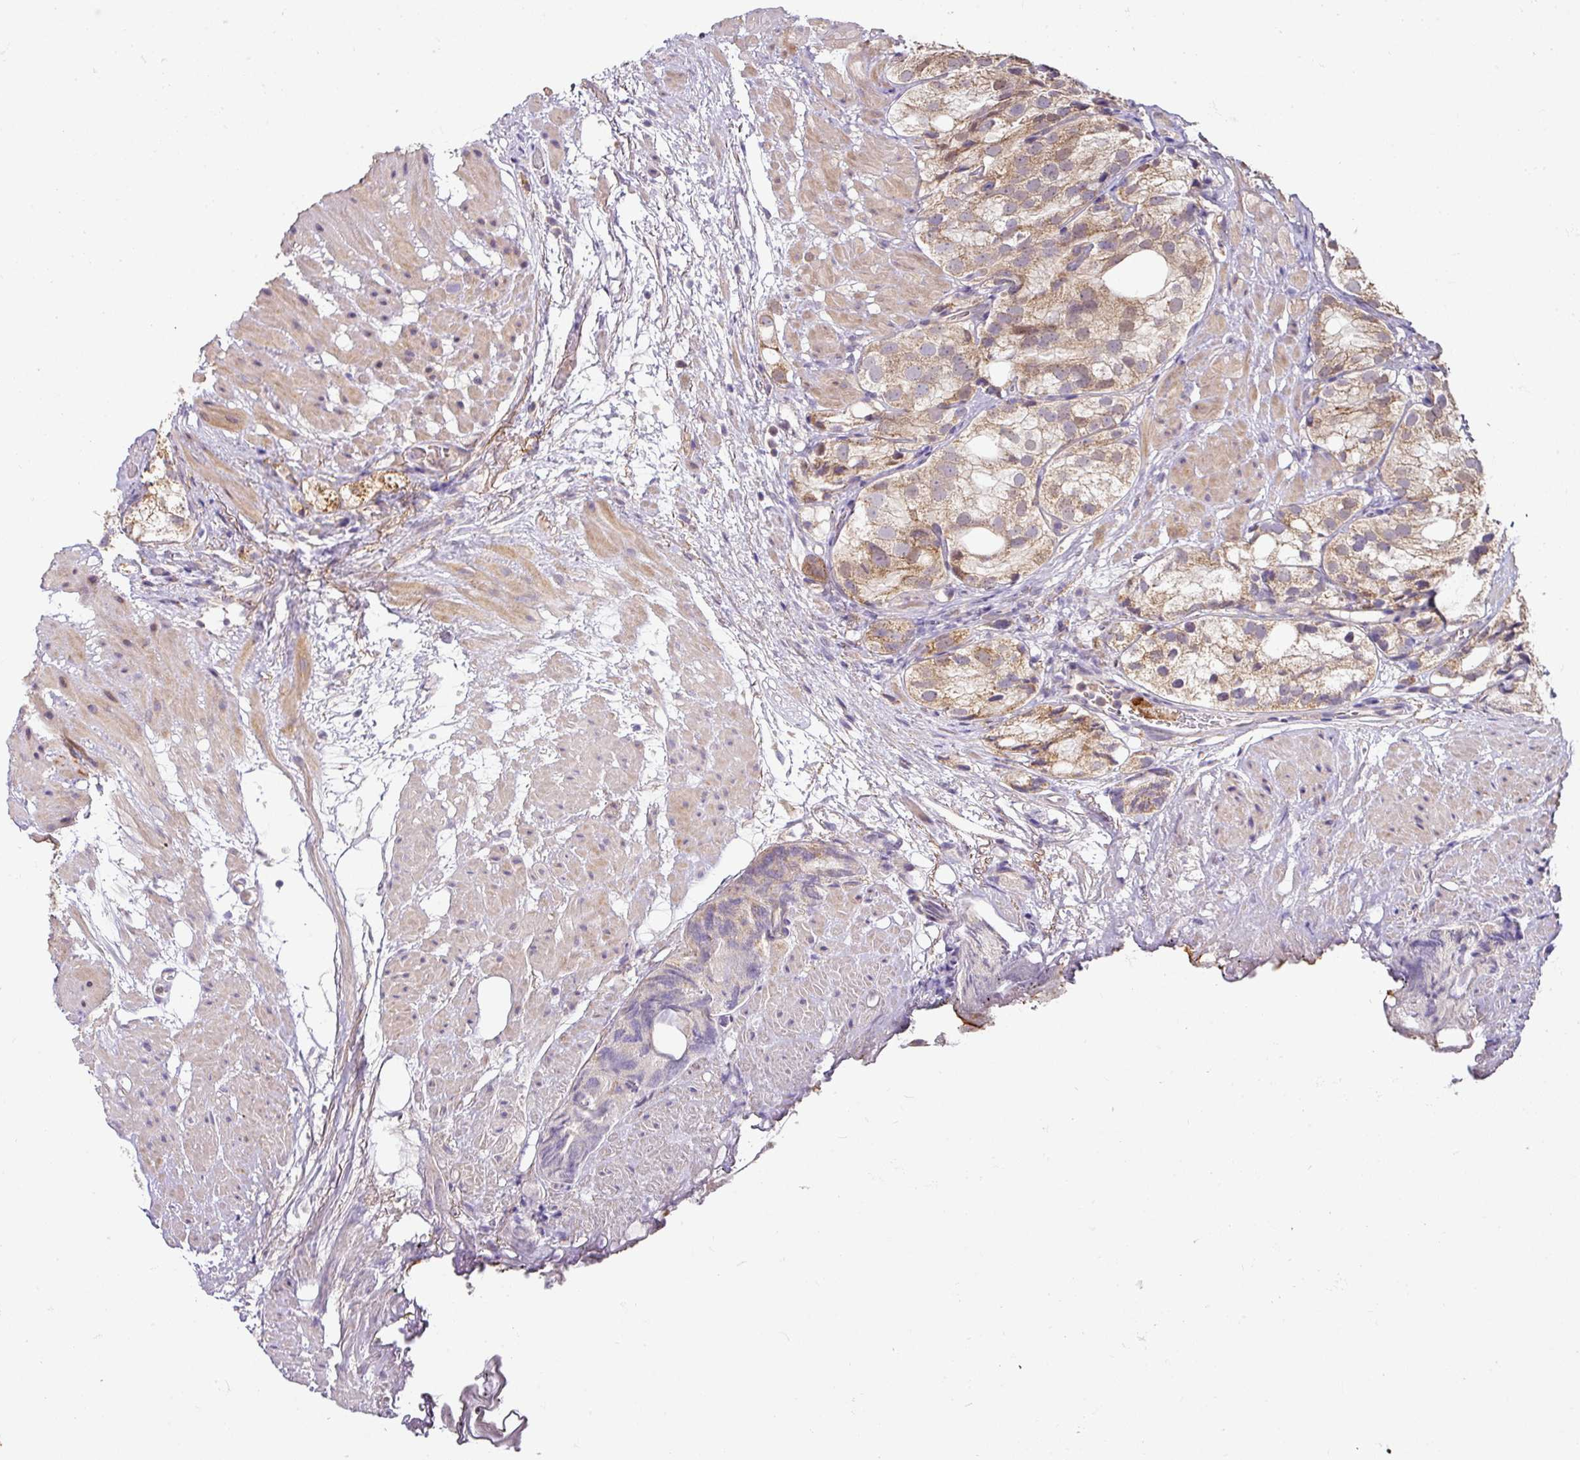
{"staining": {"intensity": "moderate", "quantity": "25%-75%", "location": "cytoplasmic/membranous"}, "tissue": "prostate cancer", "cell_type": "Tumor cells", "image_type": "cancer", "snomed": [{"axis": "morphology", "description": "Adenocarcinoma, High grade"}, {"axis": "topography", "description": "Prostate"}], "caption": "Prostate high-grade adenocarcinoma was stained to show a protein in brown. There is medium levels of moderate cytoplasmic/membranous positivity in approximately 25%-75% of tumor cells. Nuclei are stained in blue.", "gene": "STK35", "patient": {"sex": "male", "age": 82}}